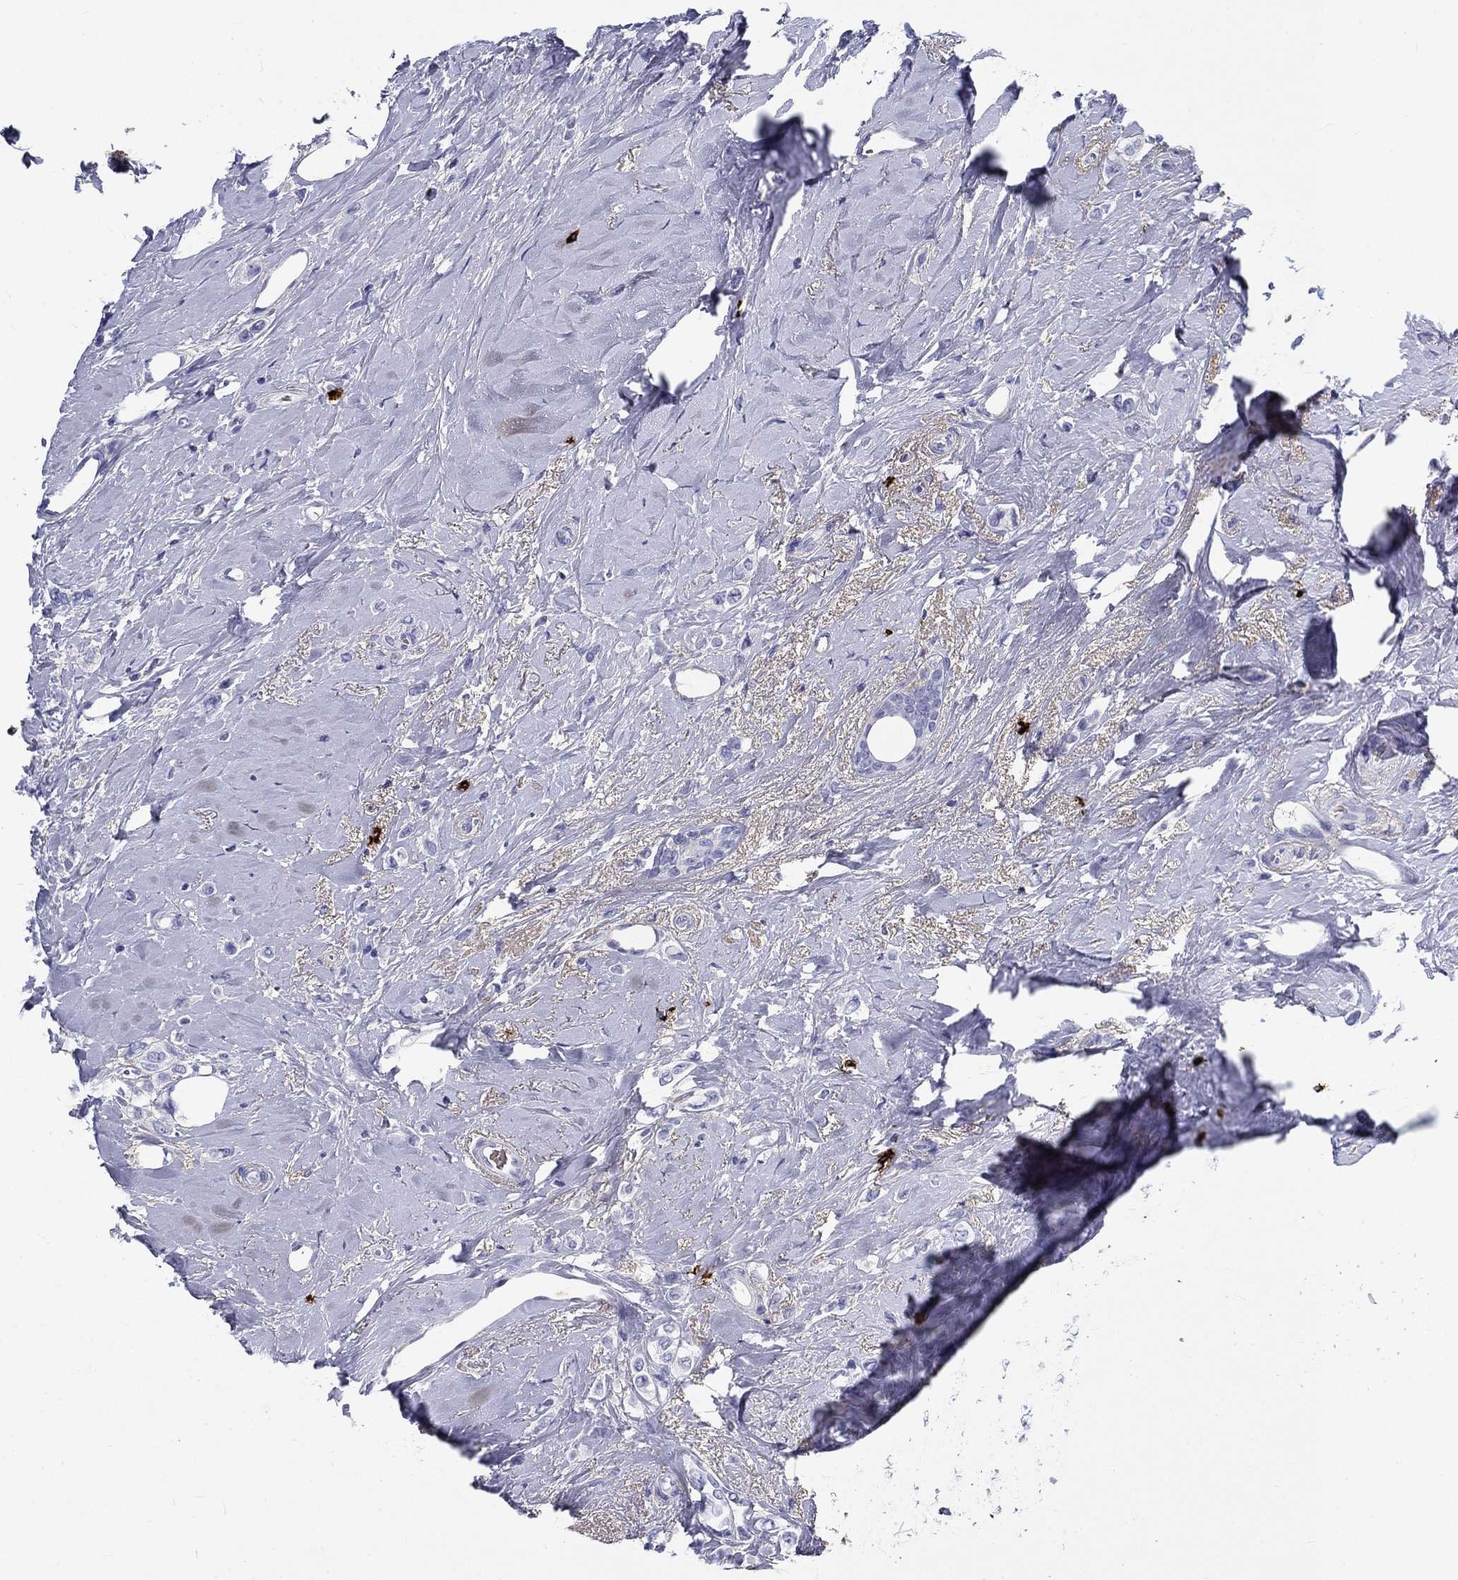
{"staining": {"intensity": "negative", "quantity": "none", "location": "none"}, "tissue": "breast cancer", "cell_type": "Tumor cells", "image_type": "cancer", "snomed": [{"axis": "morphology", "description": "Lobular carcinoma"}, {"axis": "topography", "description": "Breast"}], "caption": "Tumor cells are negative for brown protein staining in lobular carcinoma (breast).", "gene": "CD40LG", "patient": {"sex": "female", "age": 66}}